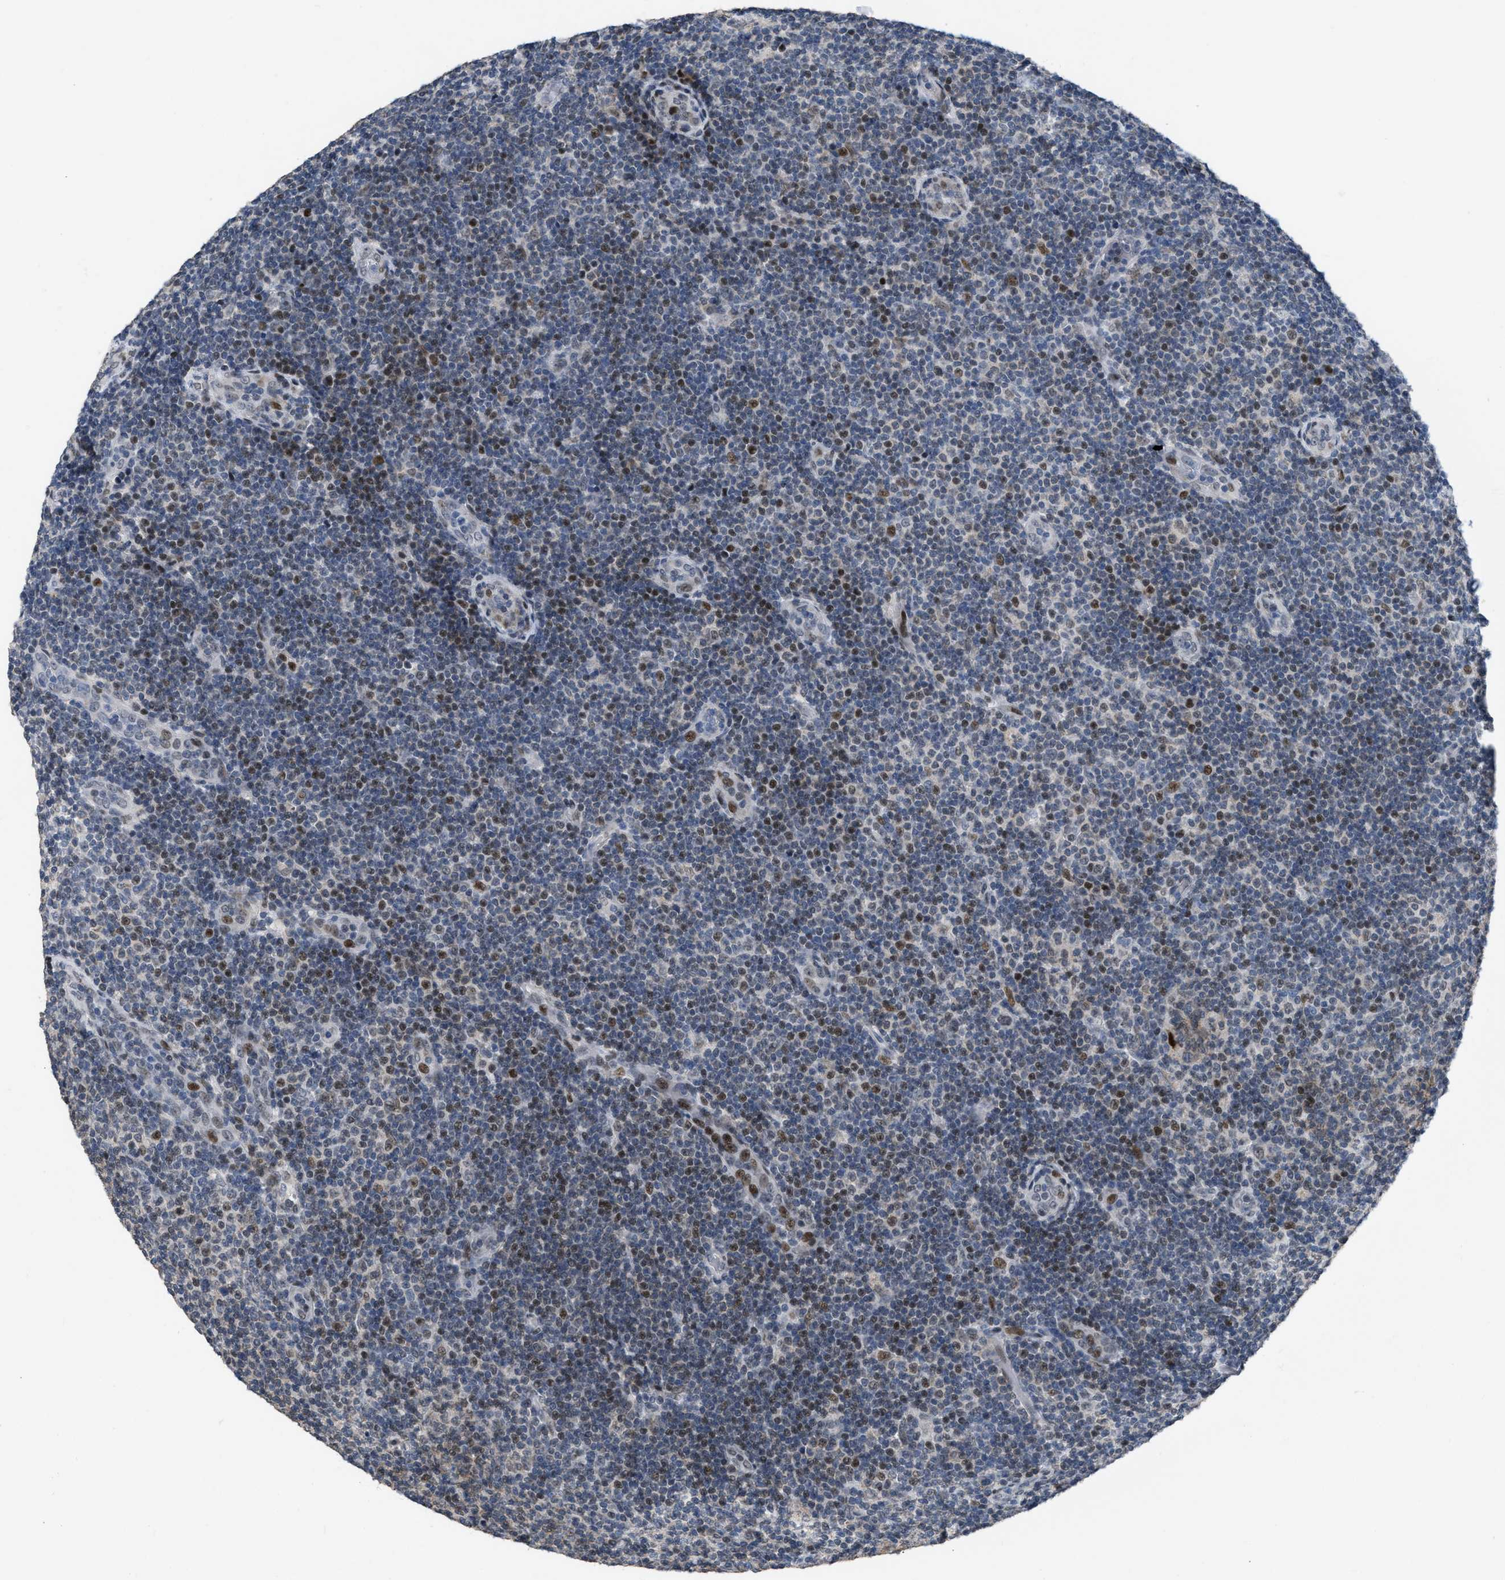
{"staining": {"intensity": "moderate", "quantity": "25%-75%", "location": "nuclear"}, "tissue": "lymphoma", "cell_type": "Tumor cells", "image_type": "cancer", "snomed": [{"axis": "morphology", "description": "Malignant lymphoma, non-Hodgkin's type, Low grade"}, {"axis": "topography", "description": "Lymph node"}], "caption": "The image shows immunohistochemical staining of malignant lymphoma, non-Hodgkin's type (low-grade). There is moderate nuclear expression is appreciated in about 25%-75% of tumor cells. The protein of interest is stained brown, and the nuclei are stained in blue (DAB (3,3'-diaminobenzidine) IHC with brightfield microscopy, high magnification).", "gene": "SETDB1", "patient": {"sex": "male", "age": 83}}